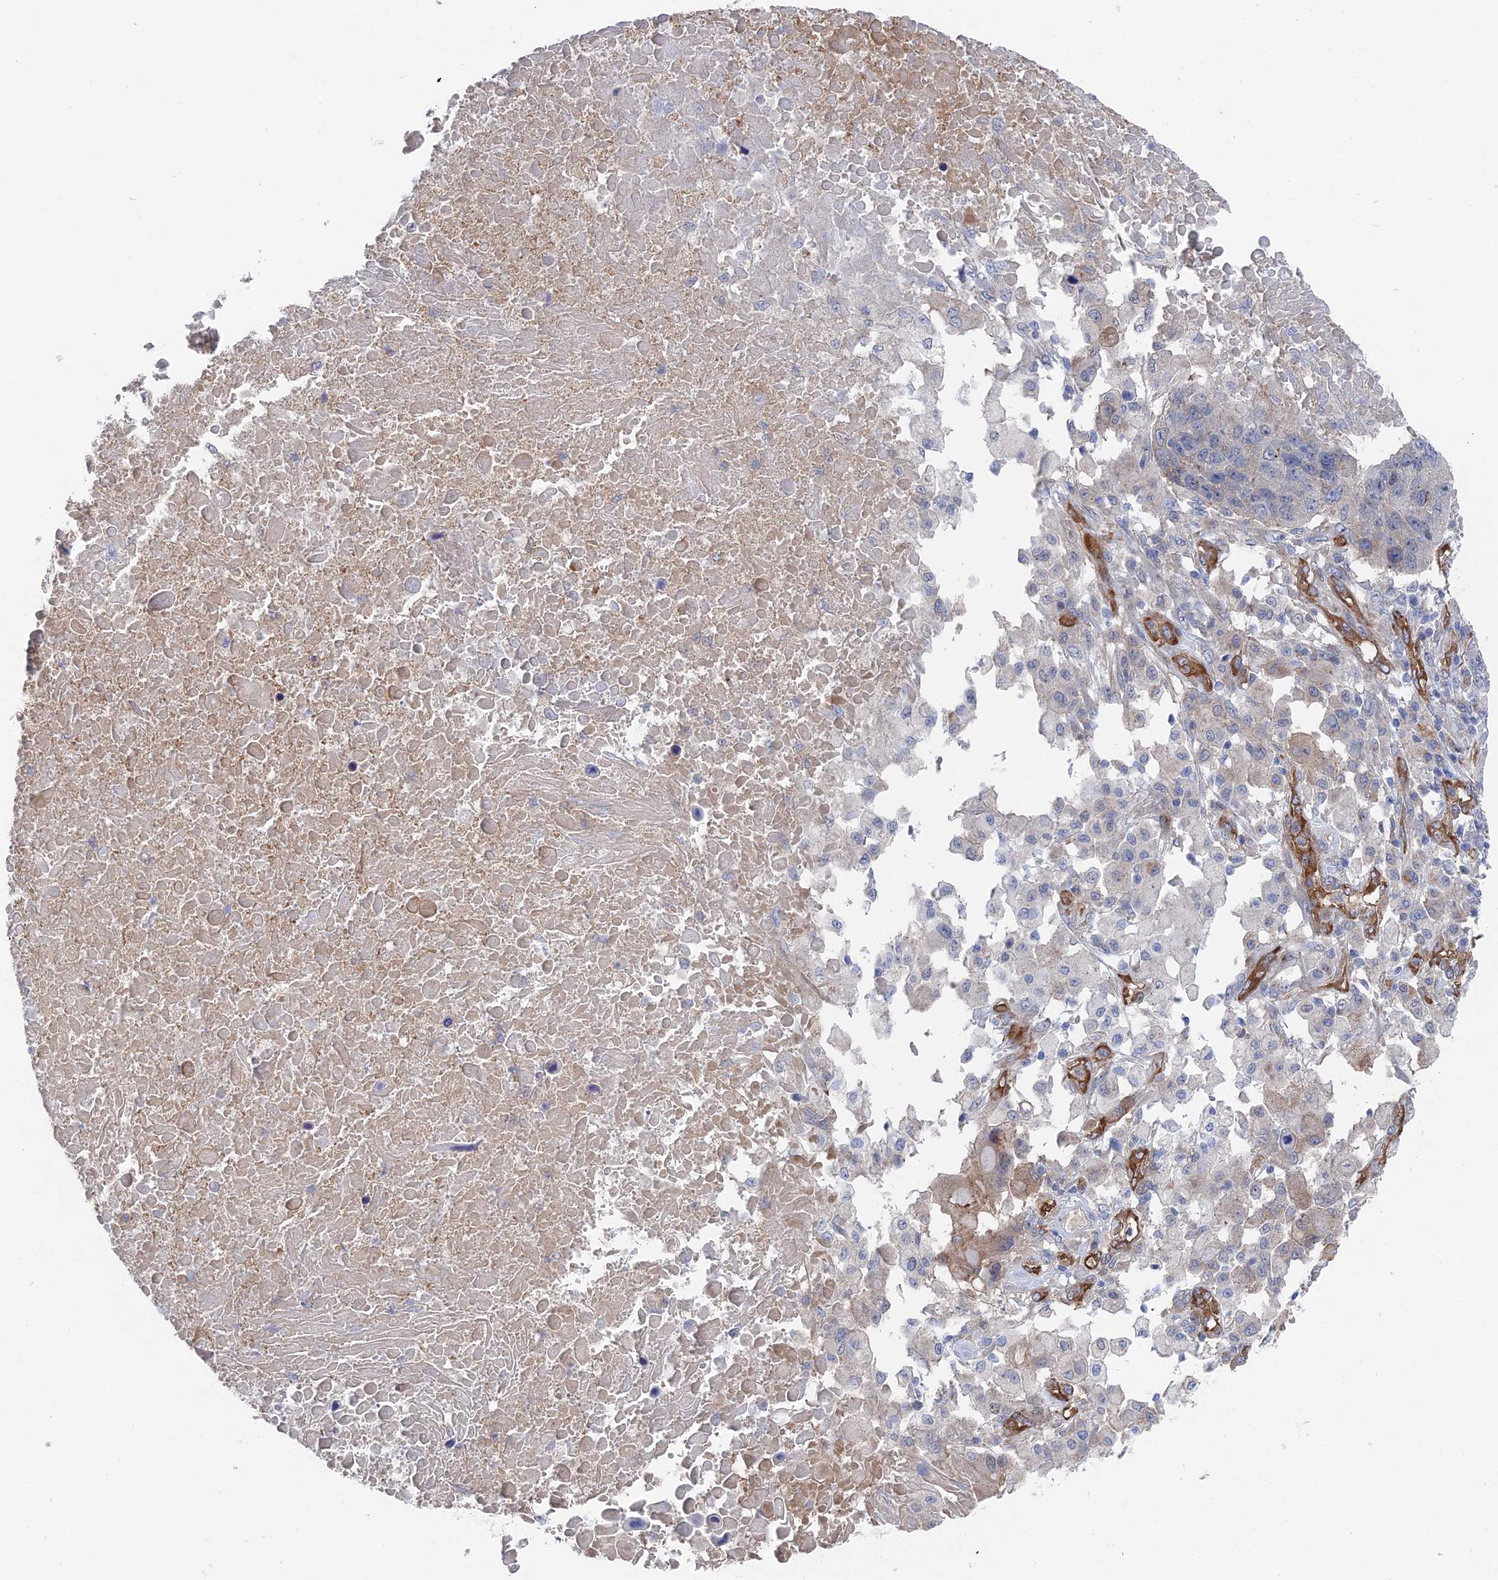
{"staining": {"intensity": "weak", "quantity": "<25%", "location": "cytoplasmic/membranous"}, "tissue": "lung cancer", "cell_type": "Tumor cells", "image_type": "cancer", "snomed": [{"axis": "morphology", "description": "Normal tissue, NOS"}, {"axis": "morphology", "description": "Squamous cell carcinoma, NOS"}, {"axis": "topography", "description": "Lymph node"}, {"axis": "topography", "description": "Lung"}], "caption": "DAB immunohistochemical staining of lung squamous cell carcinoma reveals no significant positivity in tumor cells. Brightfield microscopy of IHC stained with DAB (brown) and hematoxylin (blue), captured at high magnification.", "gene": "ARAP3", "patient": {"sex": "male", "age": 66}}